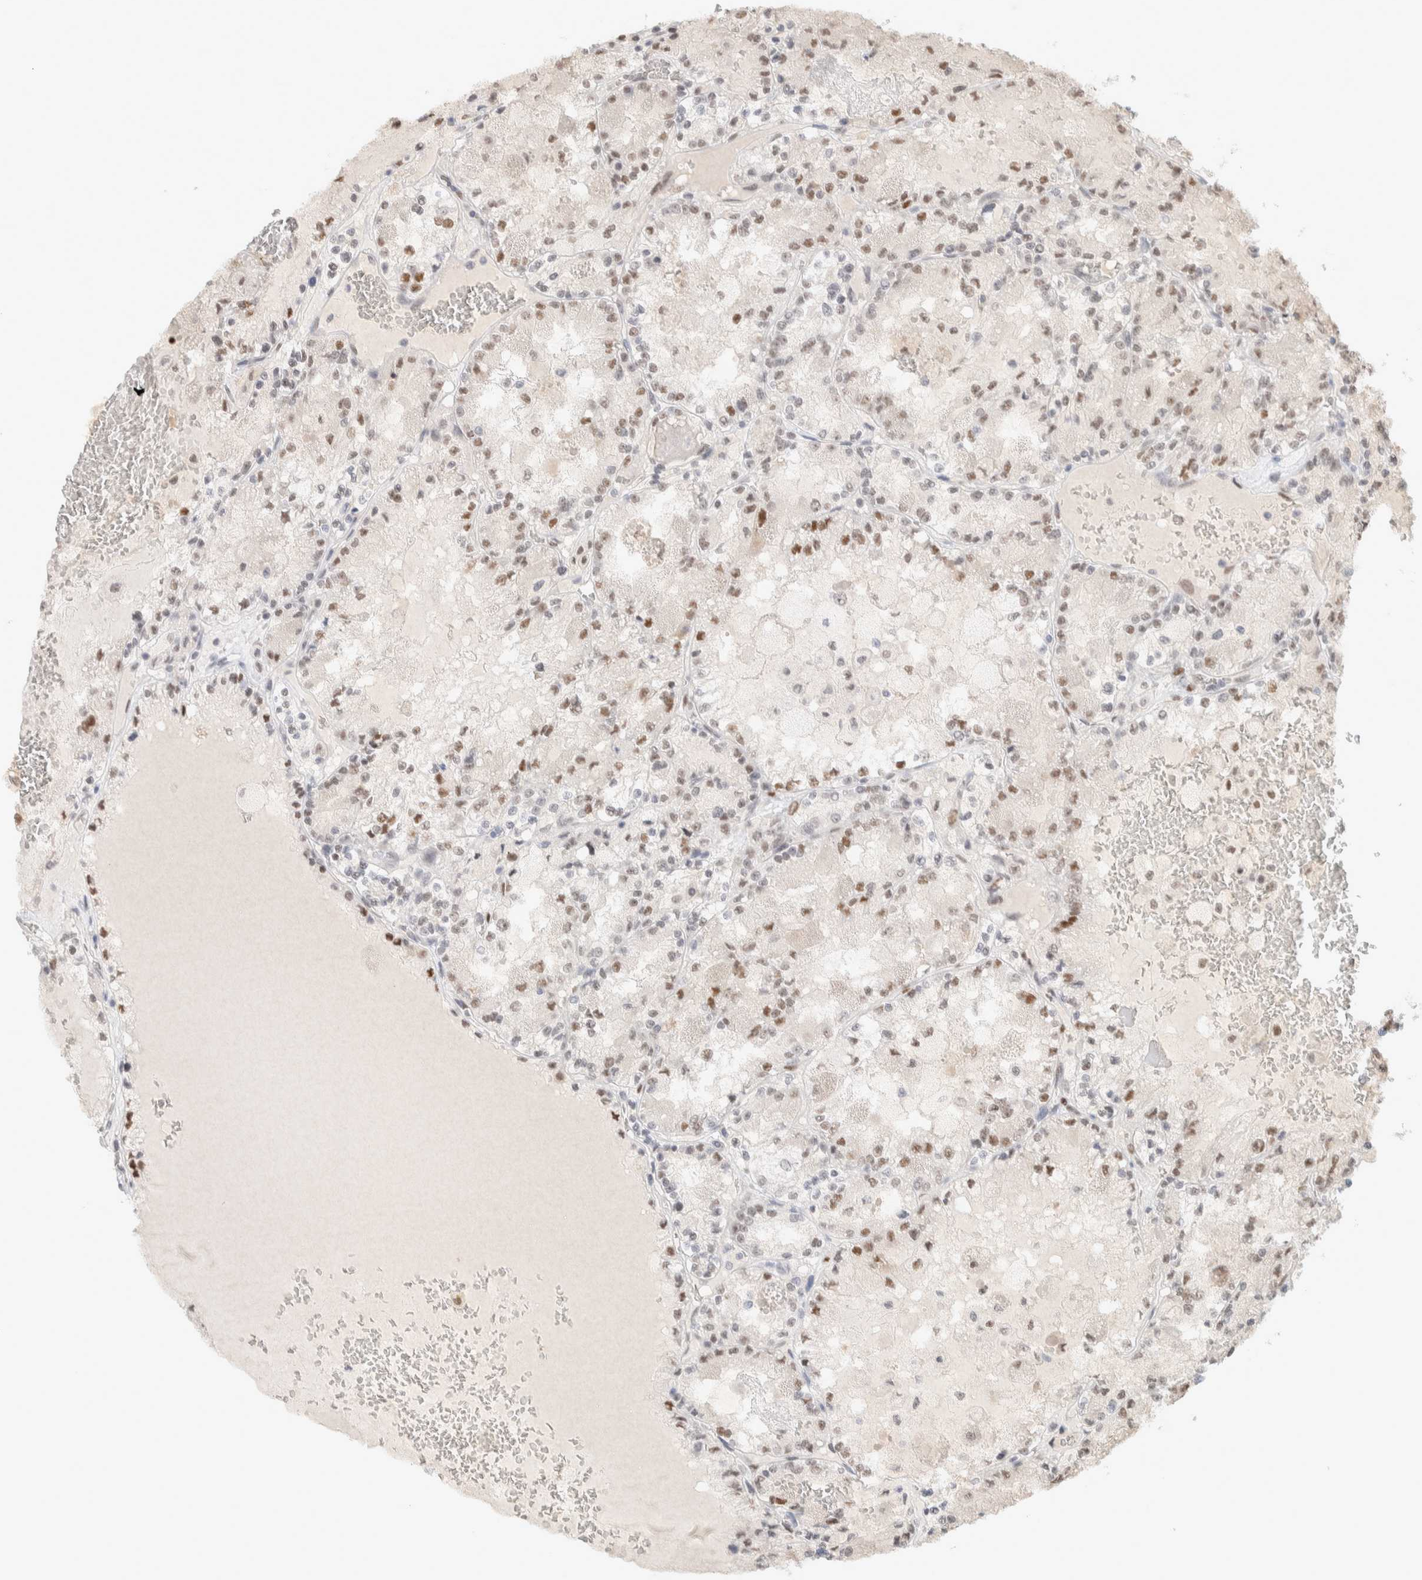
{"staining": {"intensity": "moderate", "quantity": "25%-75%", "location": "nuclear"}, "tissue": "renal cancer", "cell_type": "Tumor cells", "image_type": "cancer", "snomed": [{"axis": "morphology", "description": "Adenocarcinoma, NOS"}, {"axis": "topography", "description": "Kidney"}], "caption": "An IHC micrograph of neoplastic tissue is shown. Protein staining in brown shows moderate nuclear positivity in renal cancer within tumor cells.", "gene": "PUS7", "patient": {"sex": "female", "age": 56}}